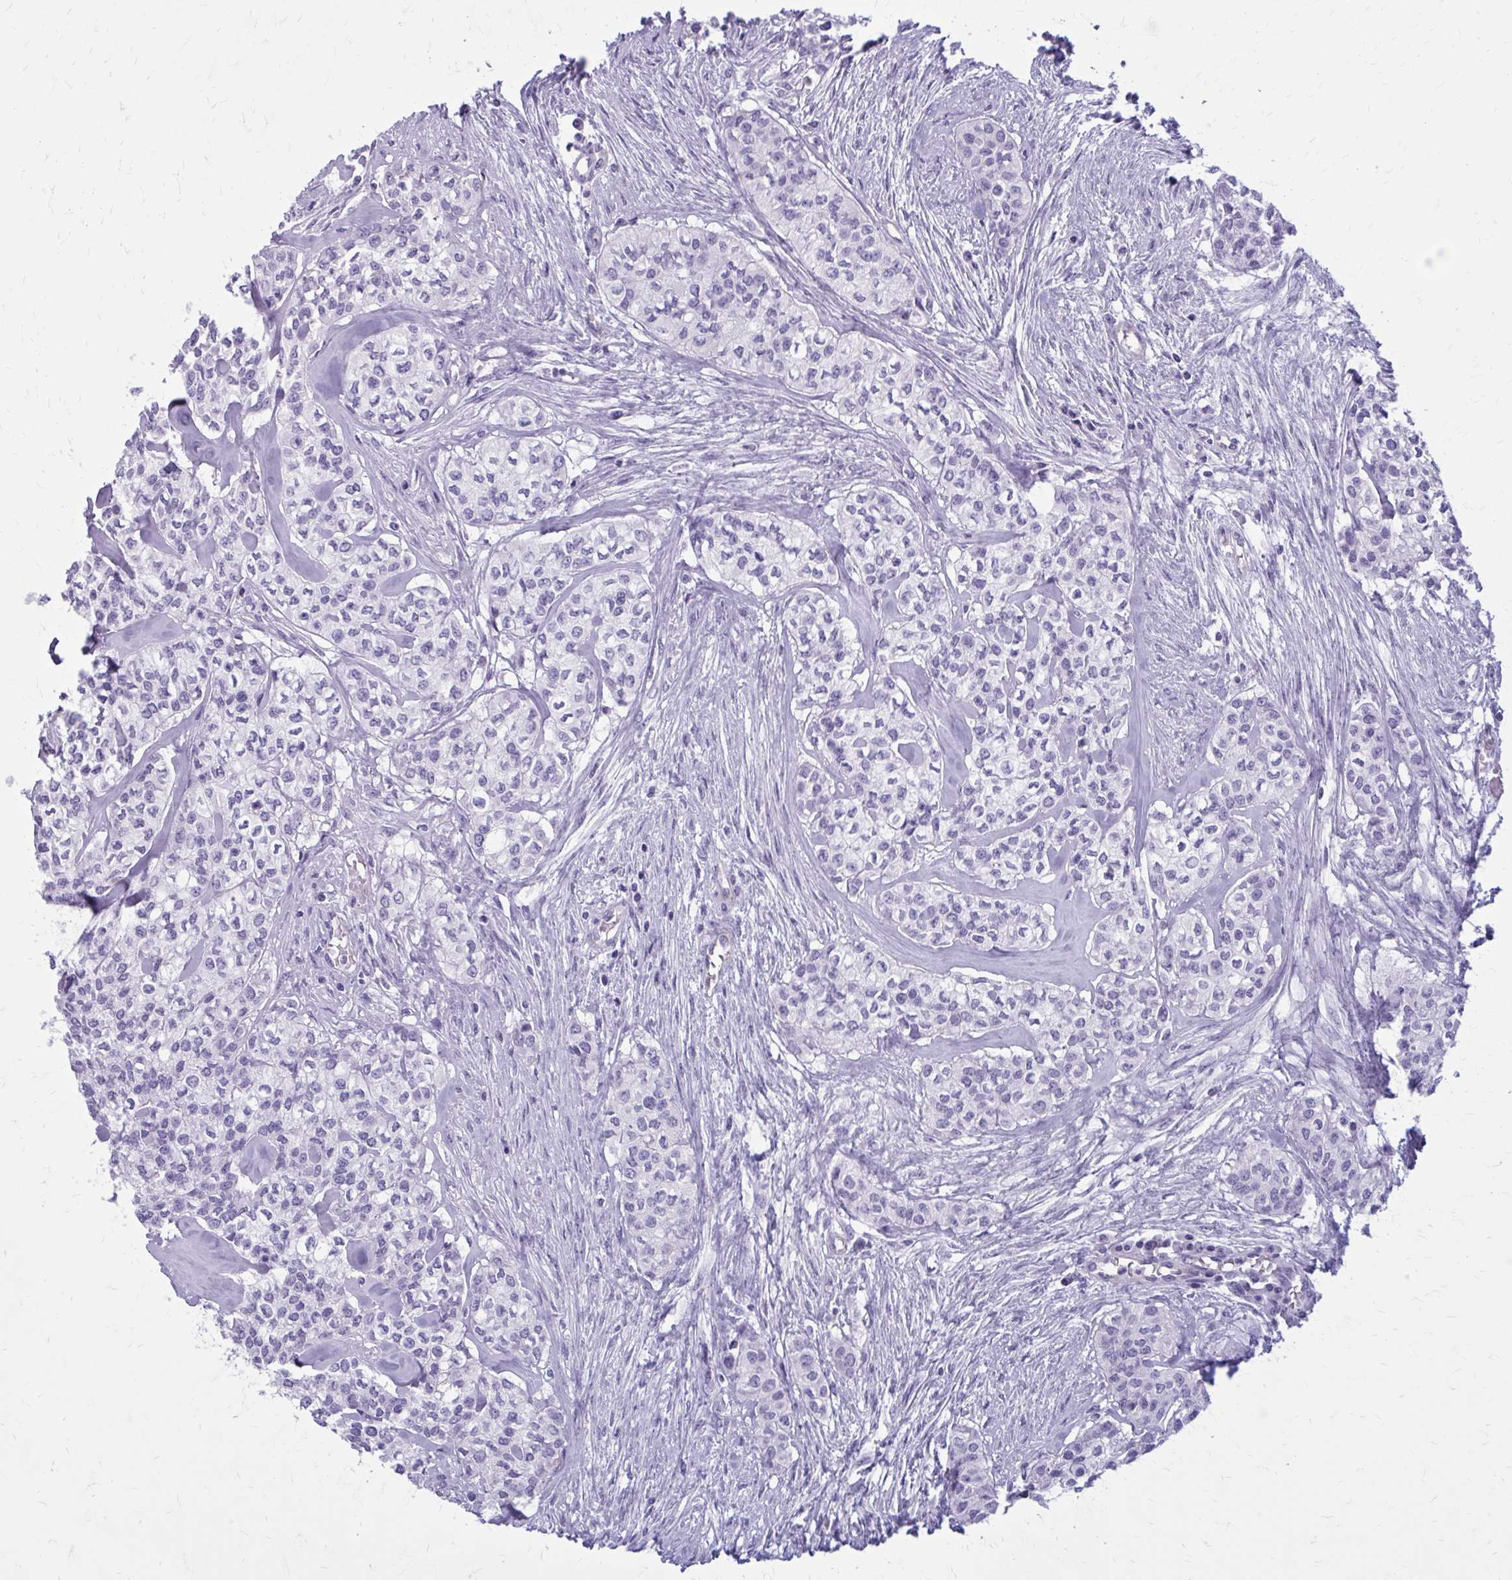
{"staining": {"intensity": "negative", "quantity": "none", "location": "none"}, "tissue": "head and neck cancer", "cell_type": "Tumor cells", "image_type": "cancer", "snomed": [{"axis": "morphology", "description": "Adenocarcinoma, NOS"}, {"axis": "topography", "description": "Head-Neck"}], "caption": "Tumor cells show no significant protein positivity in head and neck cancer (adenocarcinoma).", "gene": "CASQ2", "patient": {"sex": "male", "age": 81}}